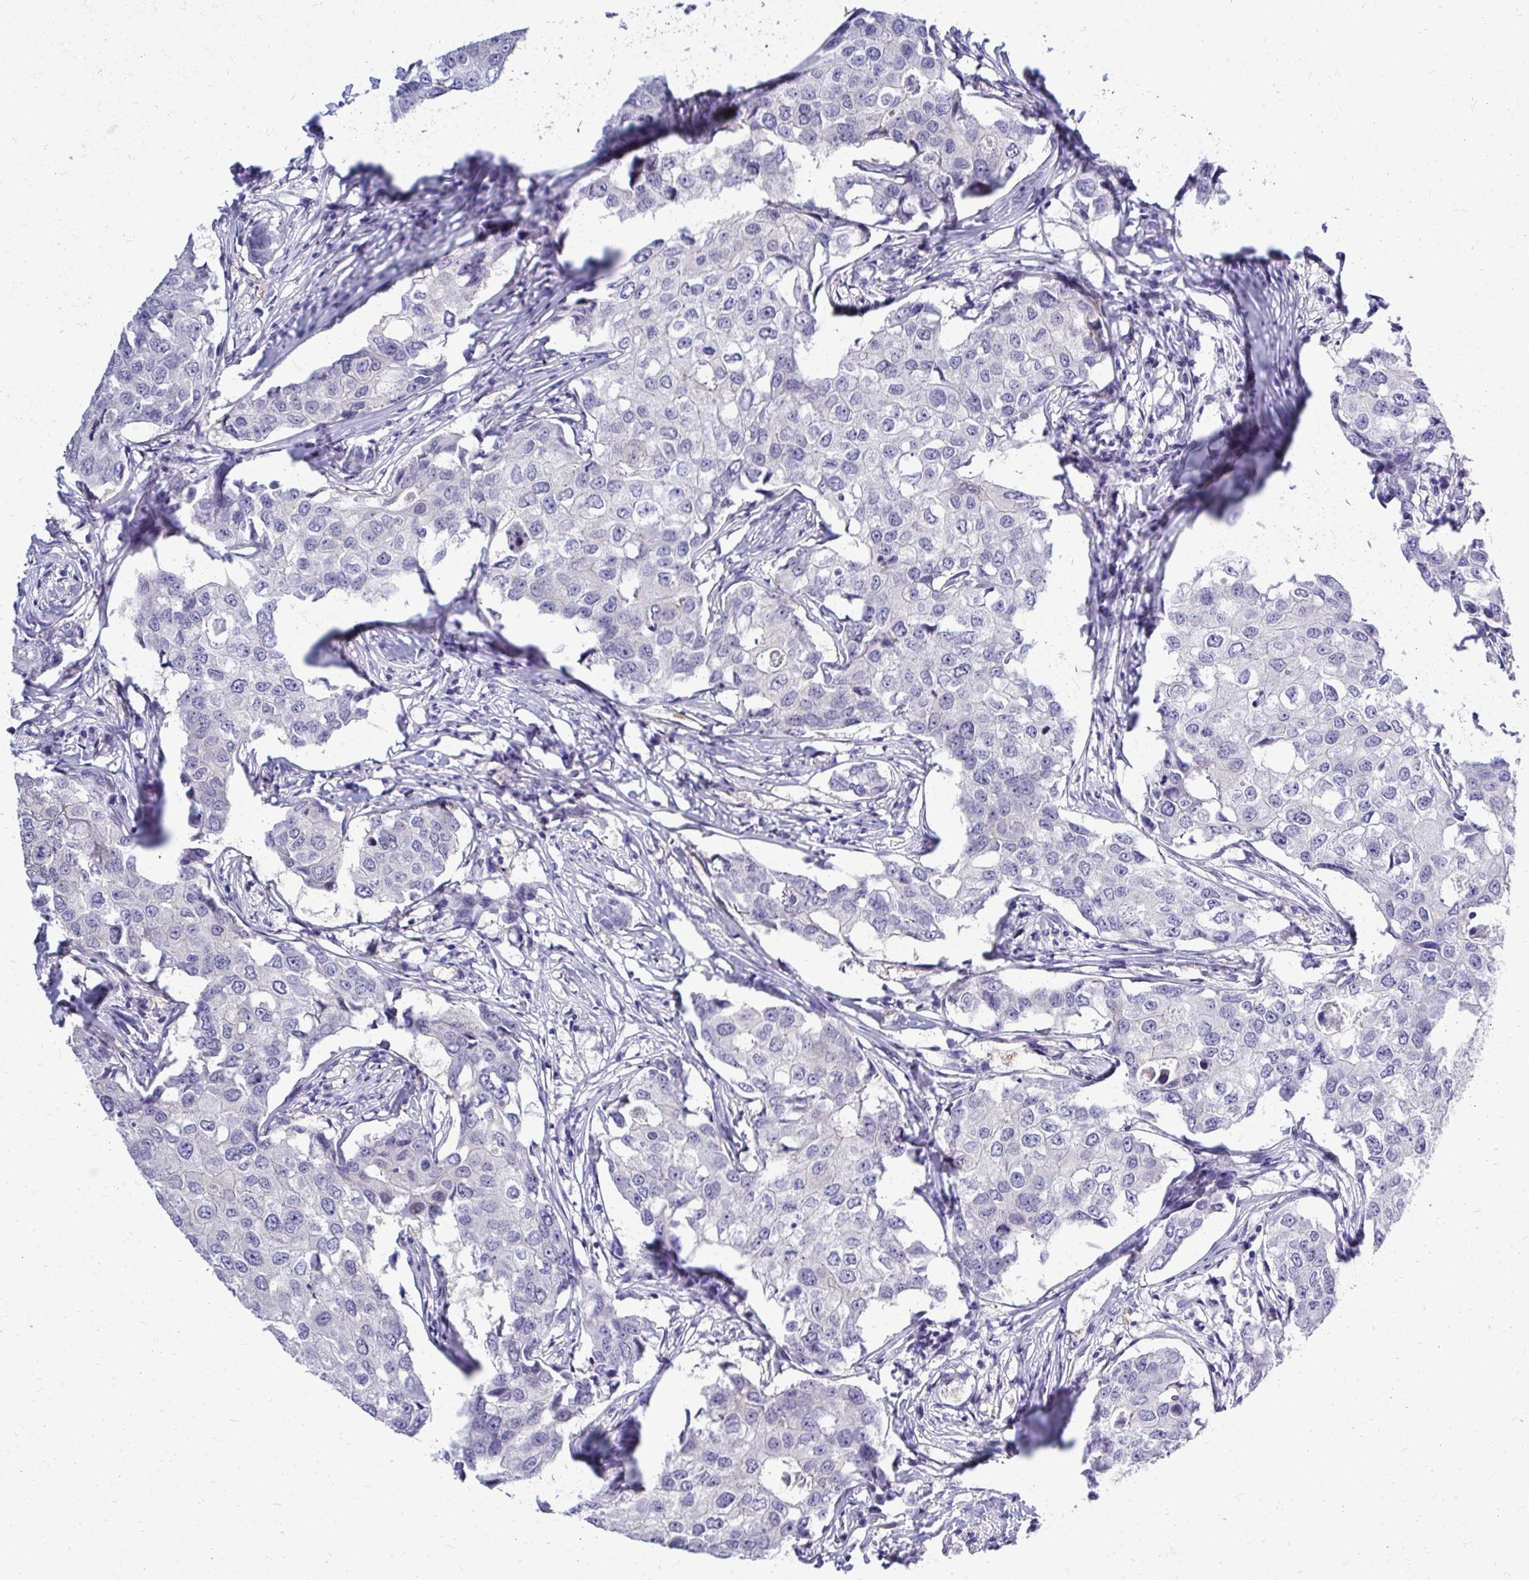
{"staining": {"intensity": "negative", "quantity": "none", "location": "none"}, "tissue": "breast cancer", "cell_type": "Tumor cells", "image_type": "cancer", "snomed": [{"axis": "morphology", "description": "Duct carcinoma"}, {"axis": "topography", "description": "Breast"}], "caption": "Tumor cells show no significant expression in breast infiltrating ductal carcinoma. The staining is performed using DAB brown chromogen with nuclei counter-stained in using hematoxylin.", "gene": "ZSWIM9", "patient": {"sex": "female", "age": 27}}